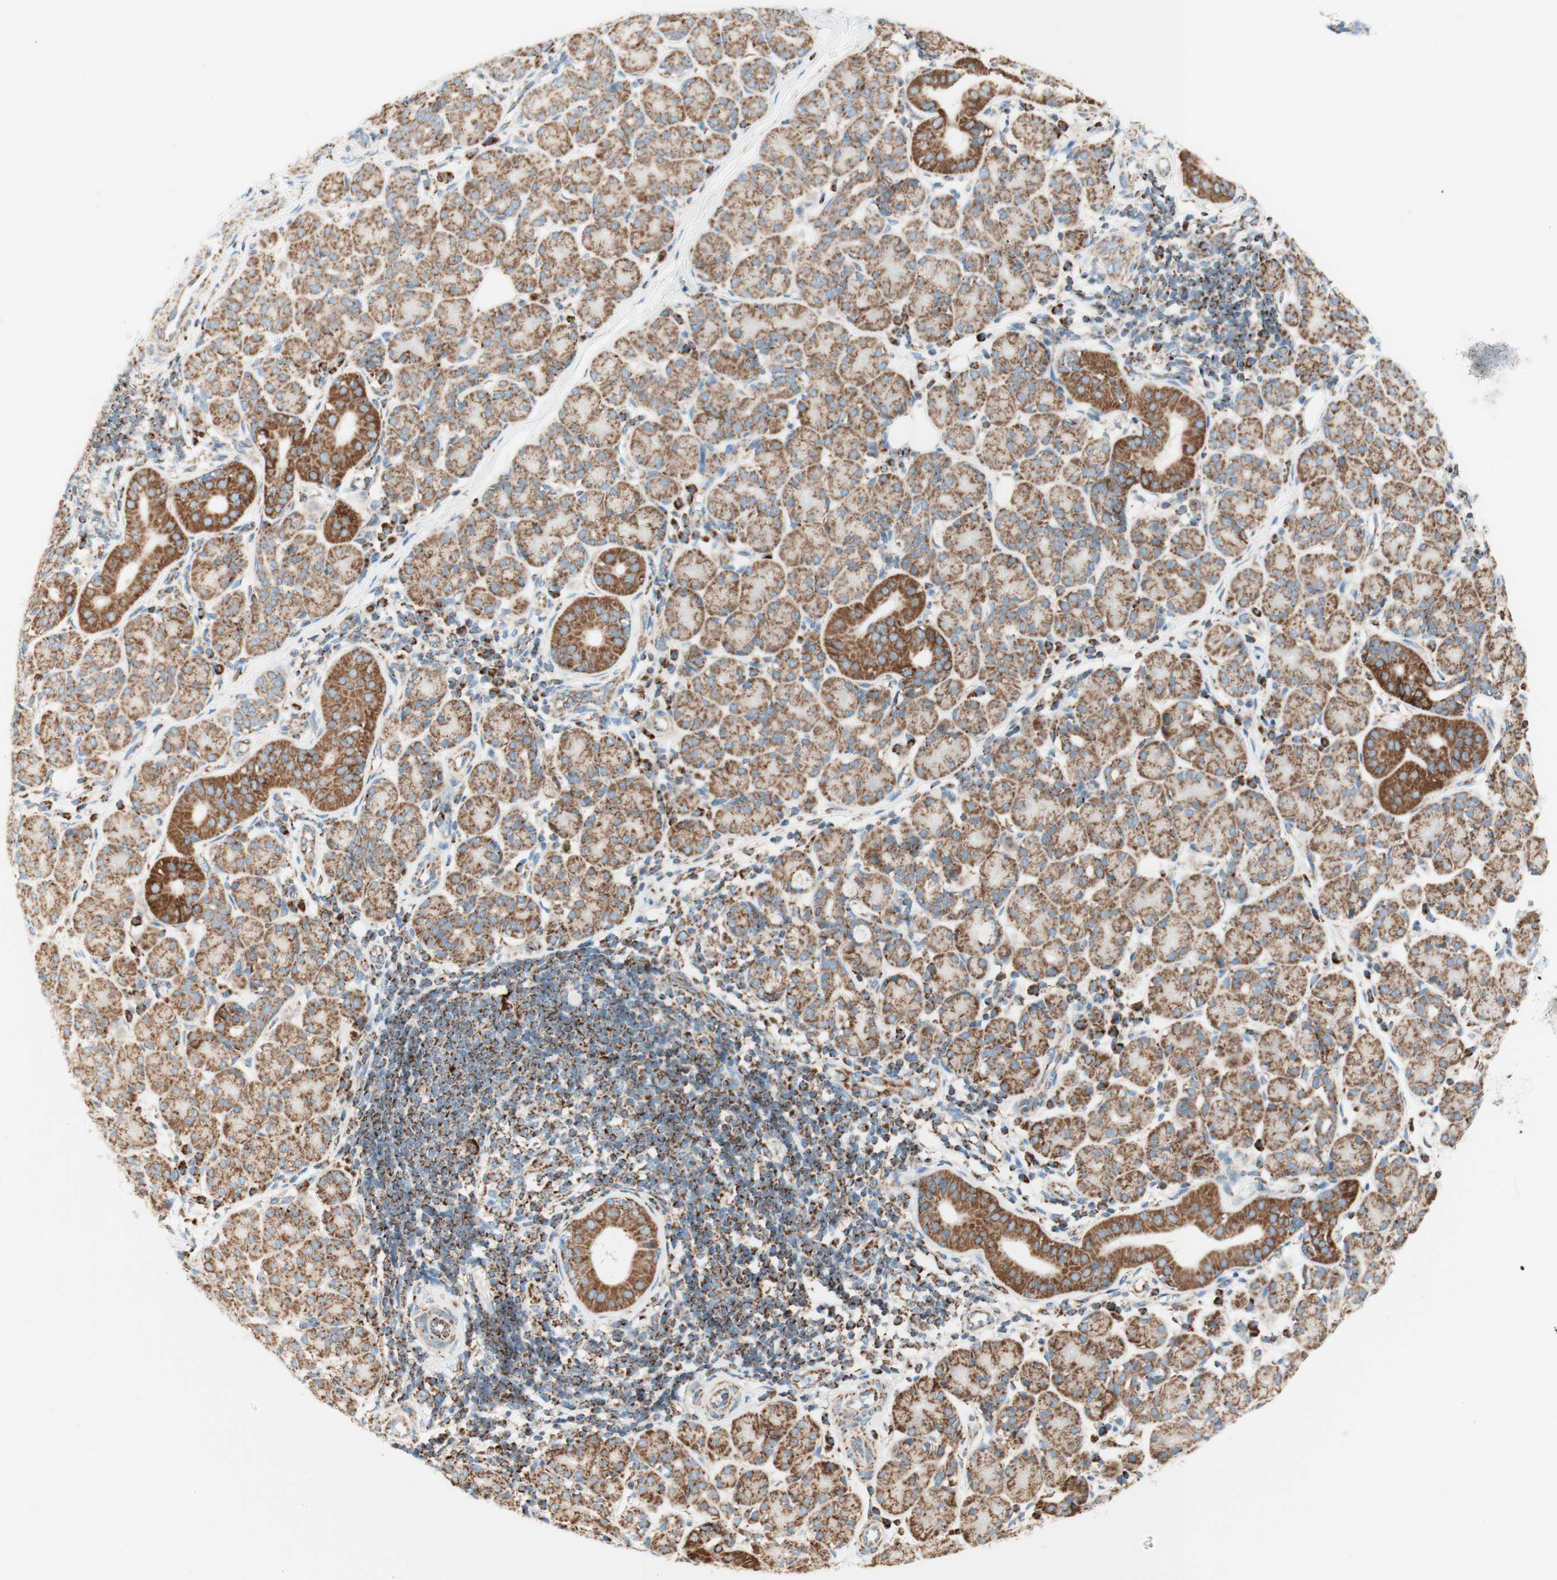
{"staining": {"intensity": "moderate", "quantity": ">75%", "location": "cytoplasmic/membranous"}, "tissue": "salivary gland", "cell_type": "Glandular cells", "image_type": "normal", "snomed": [{"axis": "morphology", "description": "Normal tissue, NOS"}, {"axis": "morphology", "description": "Inflammation, NOS"}, {"axis": "topography", "description": "Lymph node"}, {"axis": "topography", "description": "Salivary gland"}], "caption": "Unremarkable salivary gland was stained to show a protein in brown. There is medium levels of moderate cytoplasmic/membranous positivity in about >75% of glandular cells. (brown staining indicates protein expression, while blue staining denotes nuclei).", "gene": "TOMM20", "patient": {"sex": "male", "age": 3}}